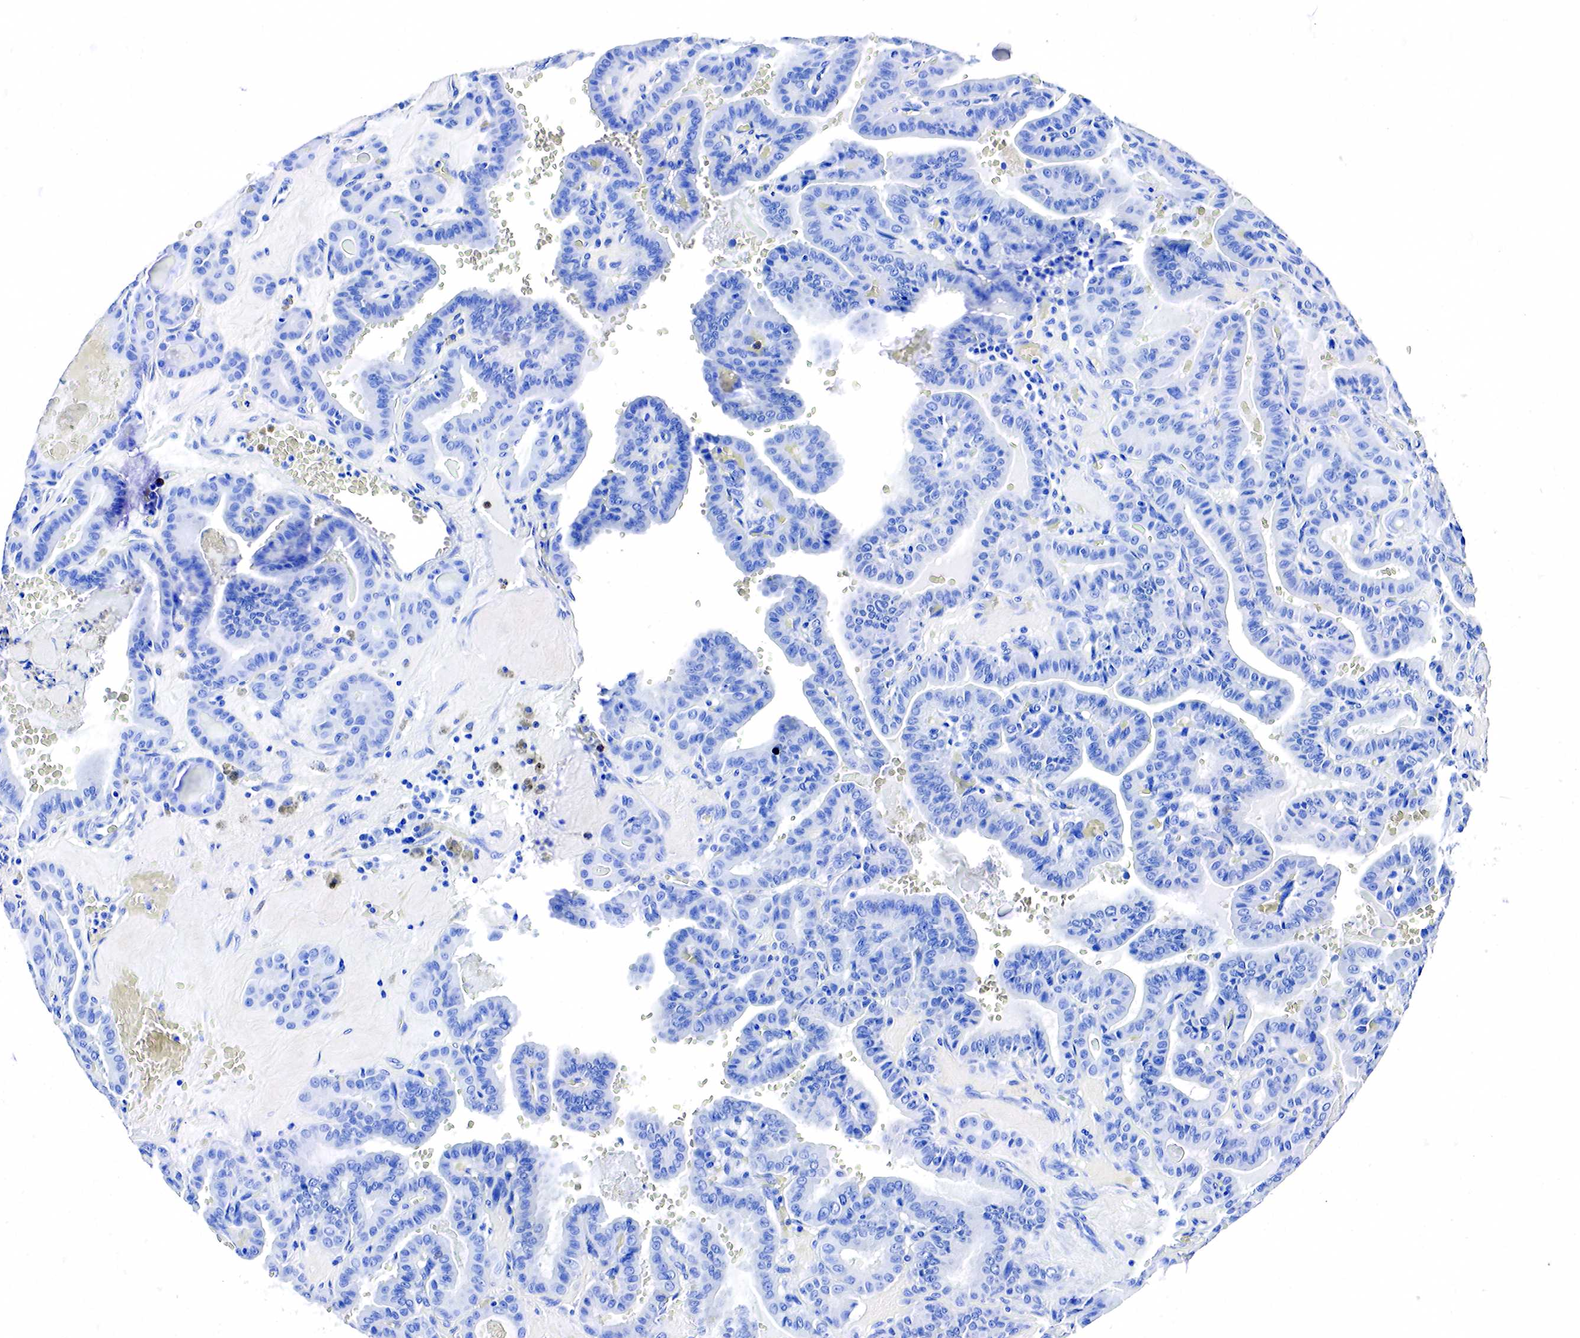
{"staining": {"intensity": "negative", "quantity": "none", "location": "none"}, "tissue": "thyroid cancer", "cell_type": "Tumor cells", "image_type": "cancer", "snomed": [{"axis": "morphology", "description": "Papillary adenocarcinoma, NOS"}, {"axis": "topography", "description": "Thyroid gland"}], "caption": "Immunohistochemistry histopathology image of thyroid cancer (papillary adenocarcinoma) stained for a protein (brown), which demonstrates no expression in tumor cells.", "gene": "ACP3", "patient": {"sex": "male", "age": 87}}